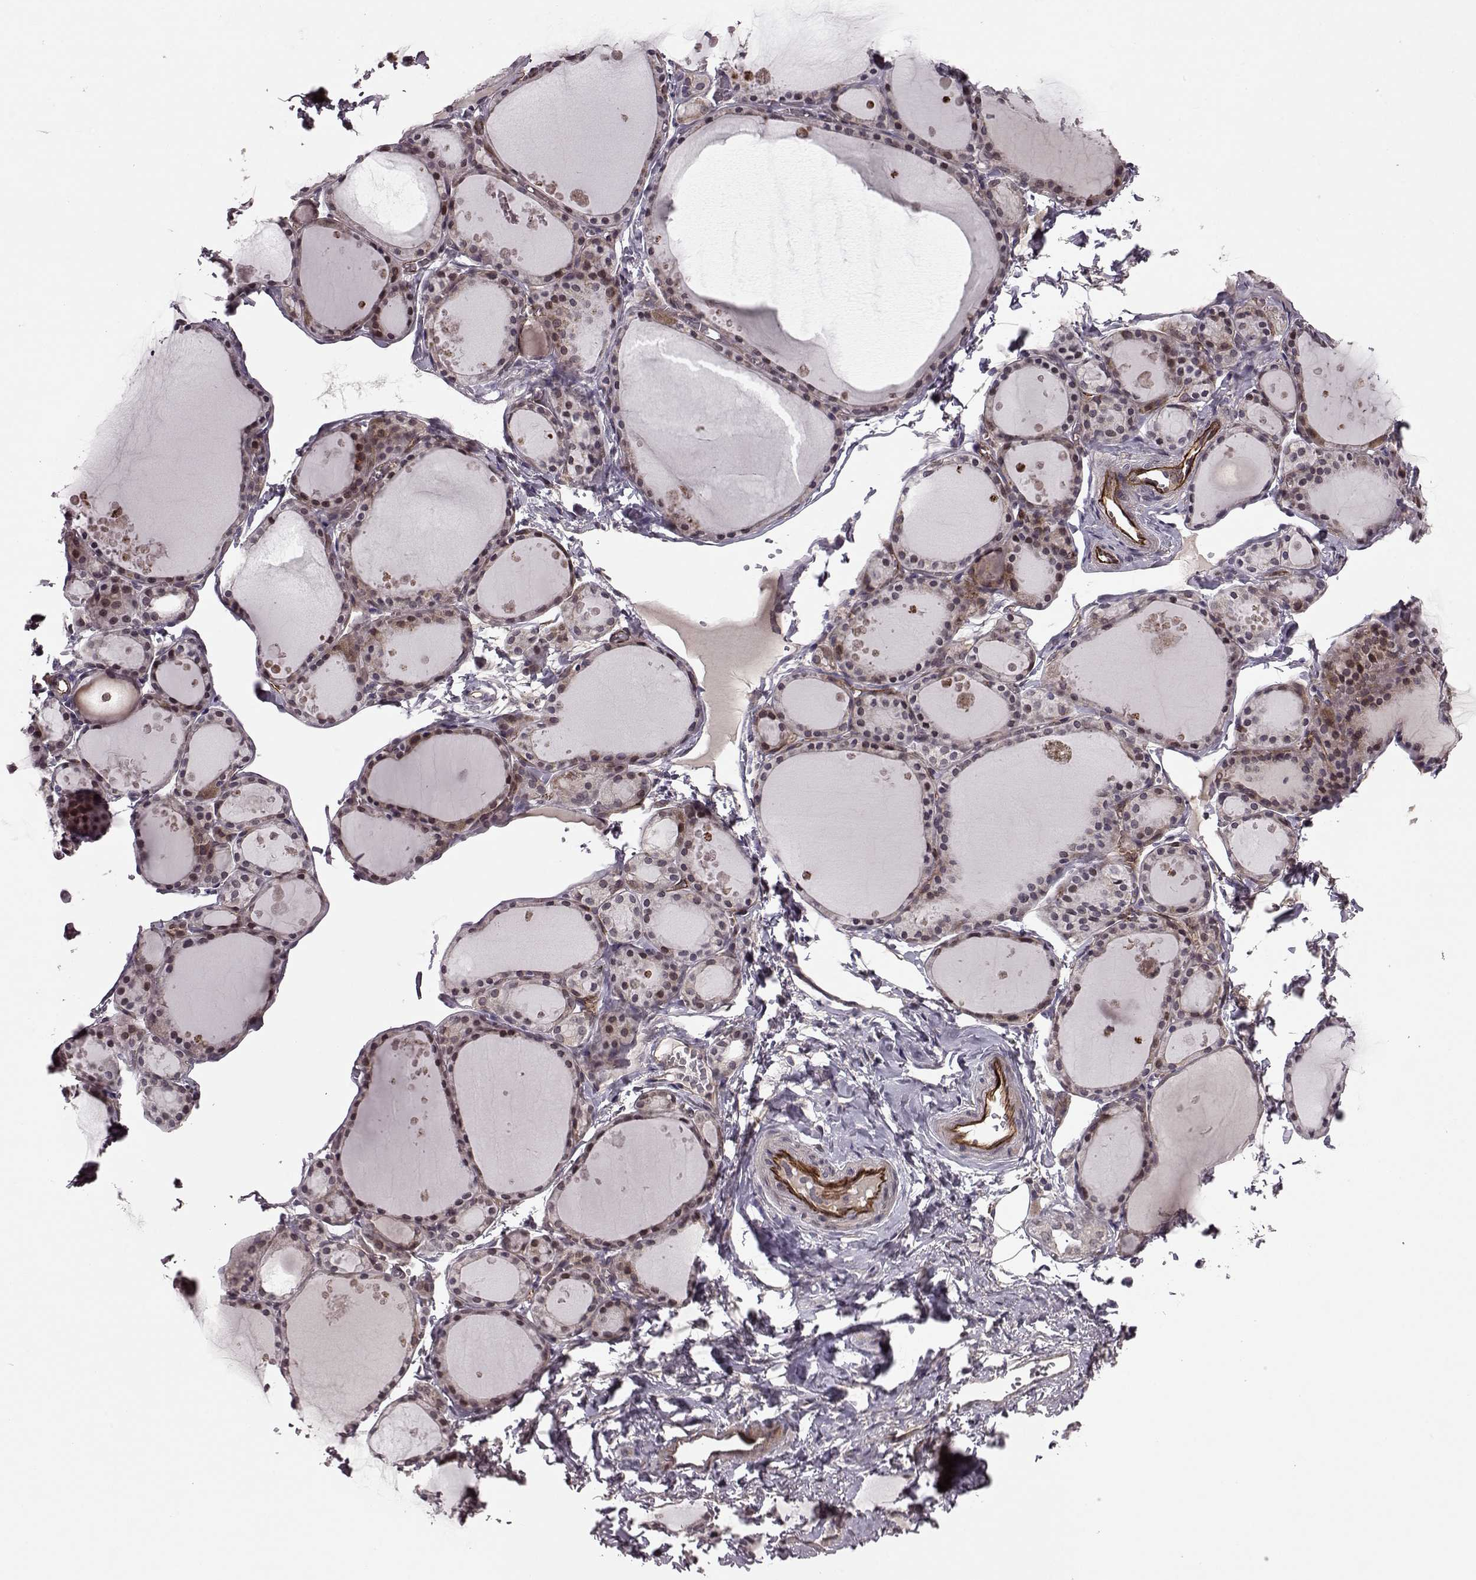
{"staining": {"intensity": "moderate", "quantity": "25%-75%", "location": "cytoplasmic/membranous"}, "tissue": "thyroid gland", "cell_type": "Glandular cells", "image_type": "normal", "snomed": [{"axis": "morphology", "description": "Normal tissue, NOS"}, {"axis": "topography", "description": "Thyroid gland"}], "caption": "Immunohistochemistry (IHC) (DAB) staining of unremarkable human thyroid gland shows moderate cytoplasmic/membranous protein staining in about 25%-75% of glandular cells.", "gene": "SYNPO", "patient": {"sex": "male", "age": 68}}